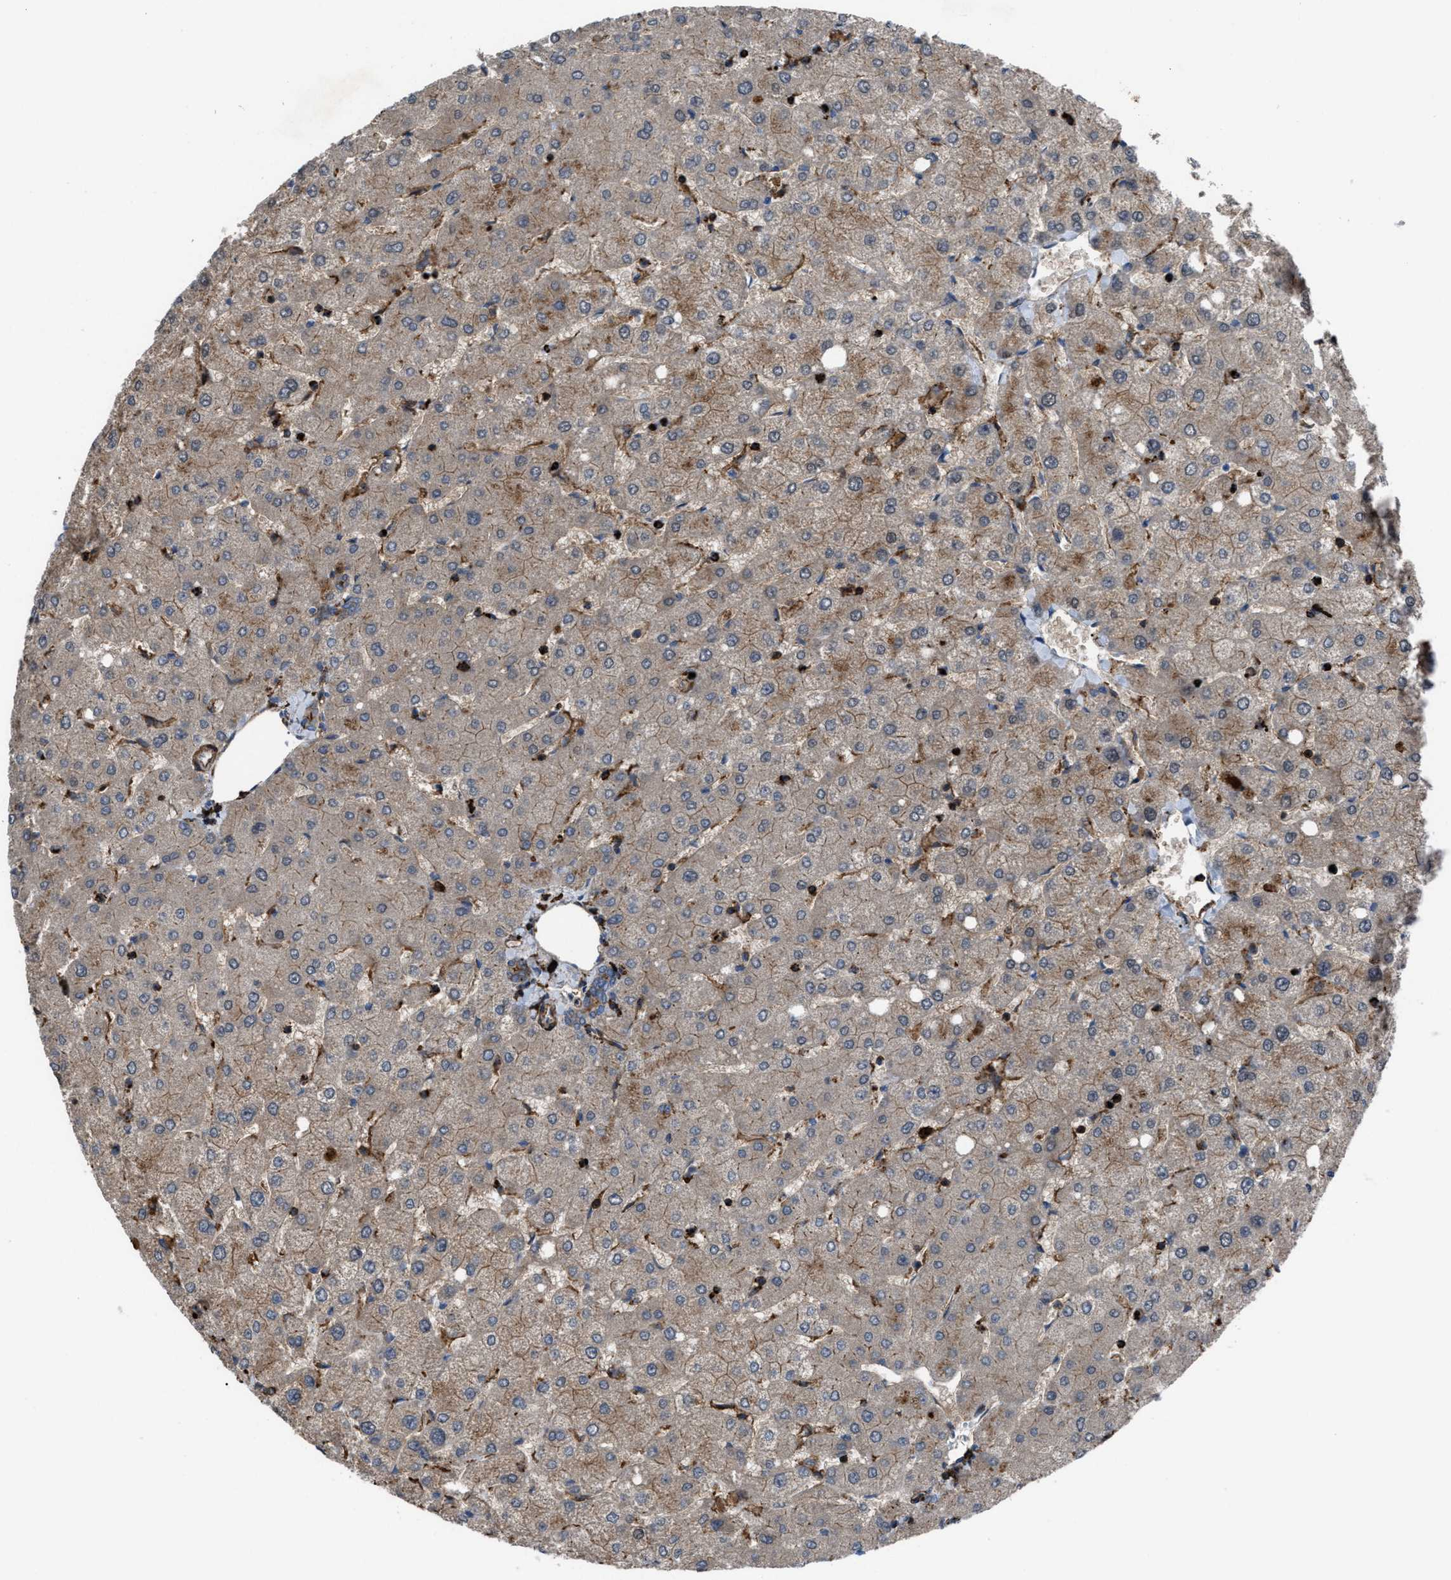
{"staining": {"intensity": "moderate", "quantity": "25%-75%", "location": "cytoplasmic/membranous"}, "tissue": "liver", "cell_type": "Cholangiocytes", "image_type": "normal", "snomed": [{"axis": "morphology", "description": "Normal tissue, NOS"}, {"axis": "topography", "description": "Liver"}], "caption": "Protein staining exhibits moderate cytoplasmic/membranous expression in approximately 25%-75% of cholangiocytes in unremarkable liver. (DAB = brown stain, brightfield microscopy at high magnification).", "gene": "AGPAT2", "patient": {"sex": "female", "age": 54}}